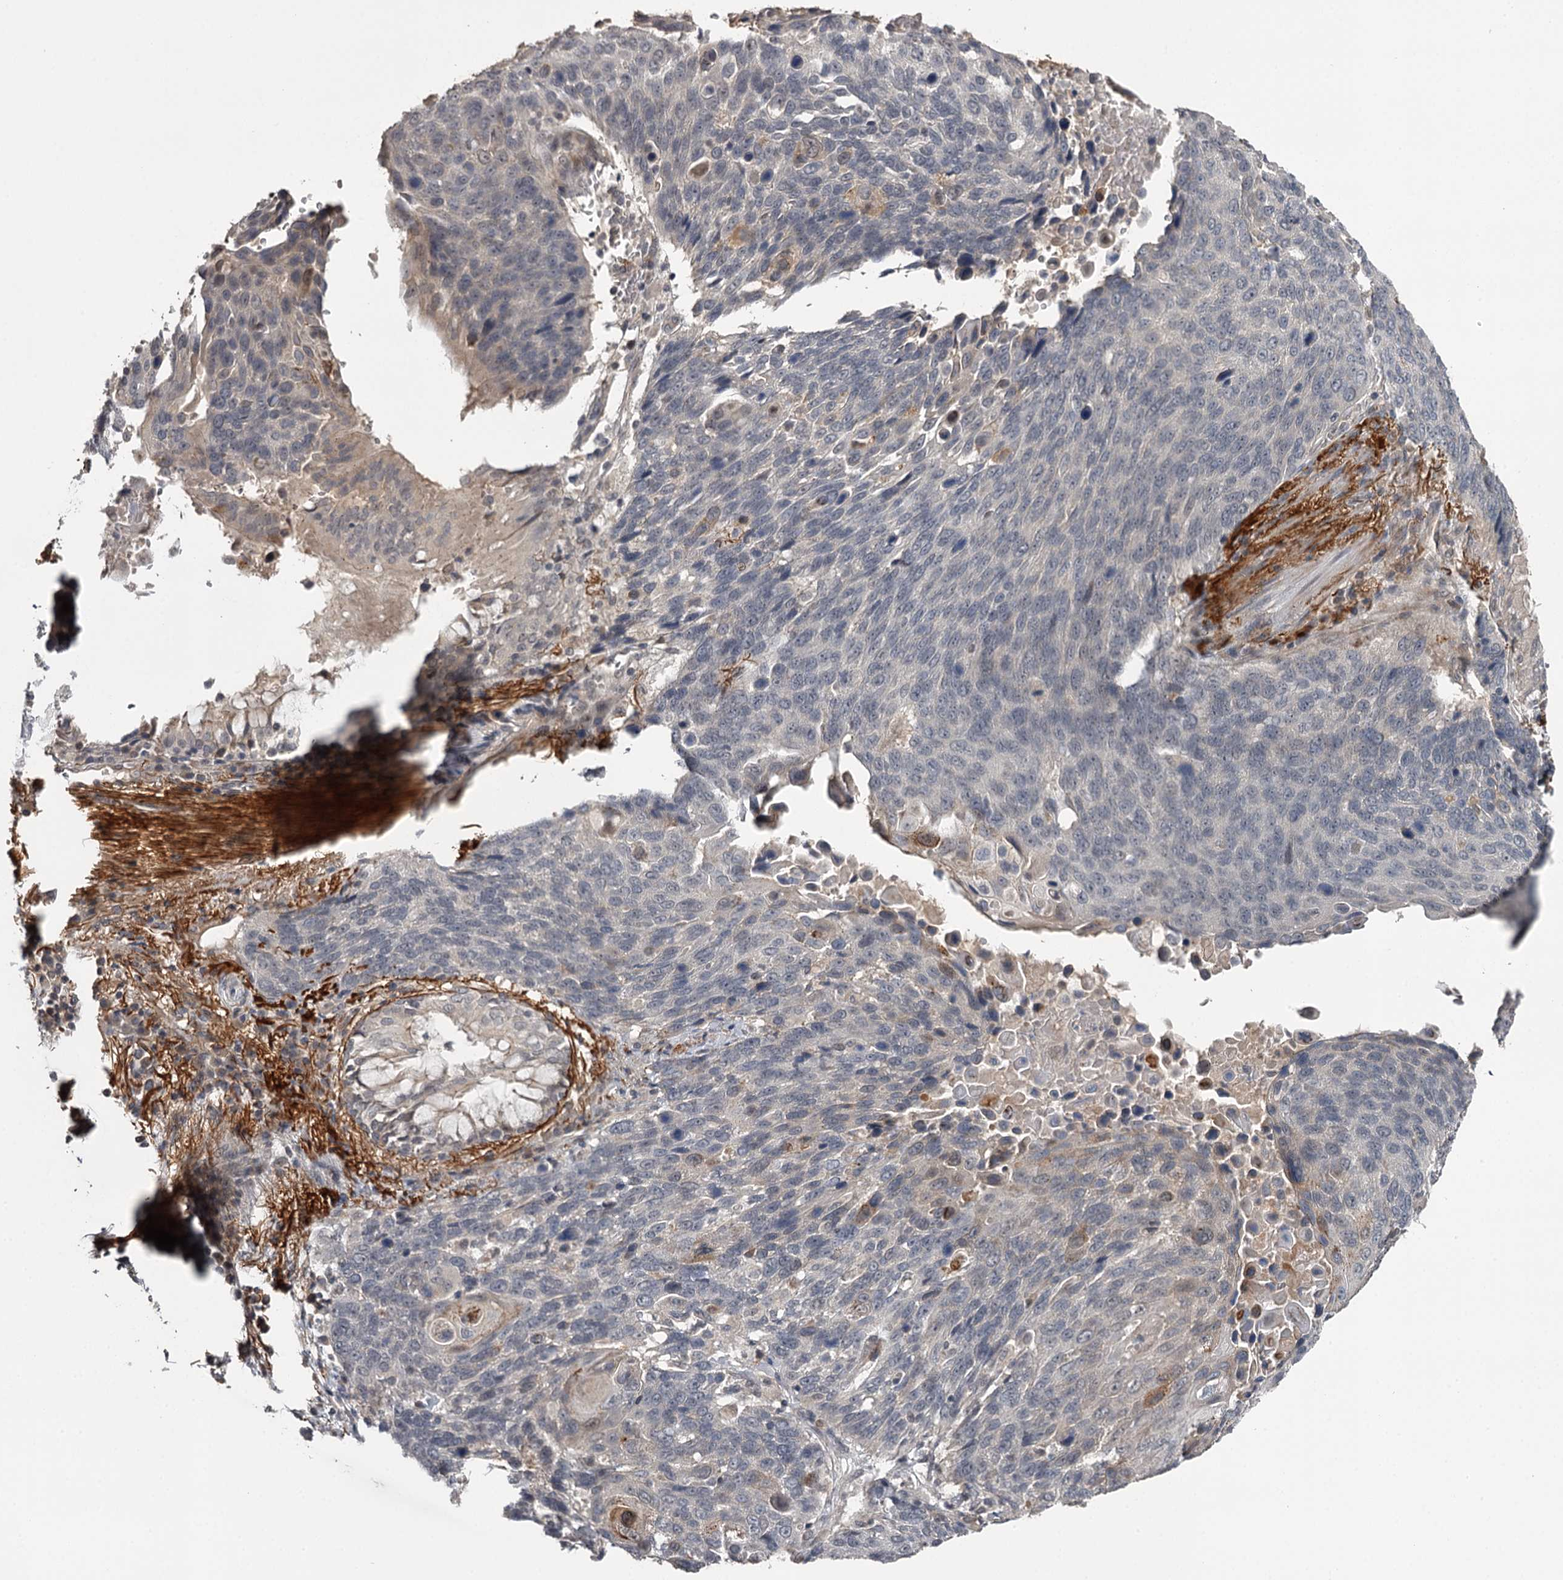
{"staining": {"intensity": "negative", "quantity": "none", "location": "none"}, "tissue": "lung cancer", "cell_type": "Tumor cells", "image_type": "cancer", "snomed": [{"axis": "morphology", "description": "Squamous cell carcinoma, NOS"}, {"axis": "topography", "description": "Lung"}], "caption": "This is a image of immunohistochemistry staining of lung cancer (squamous cell carcinoma), which shows no staining in tumor cells.", "gene": "CWF19L2", "patient": {"sex": "male", "age": 66}}